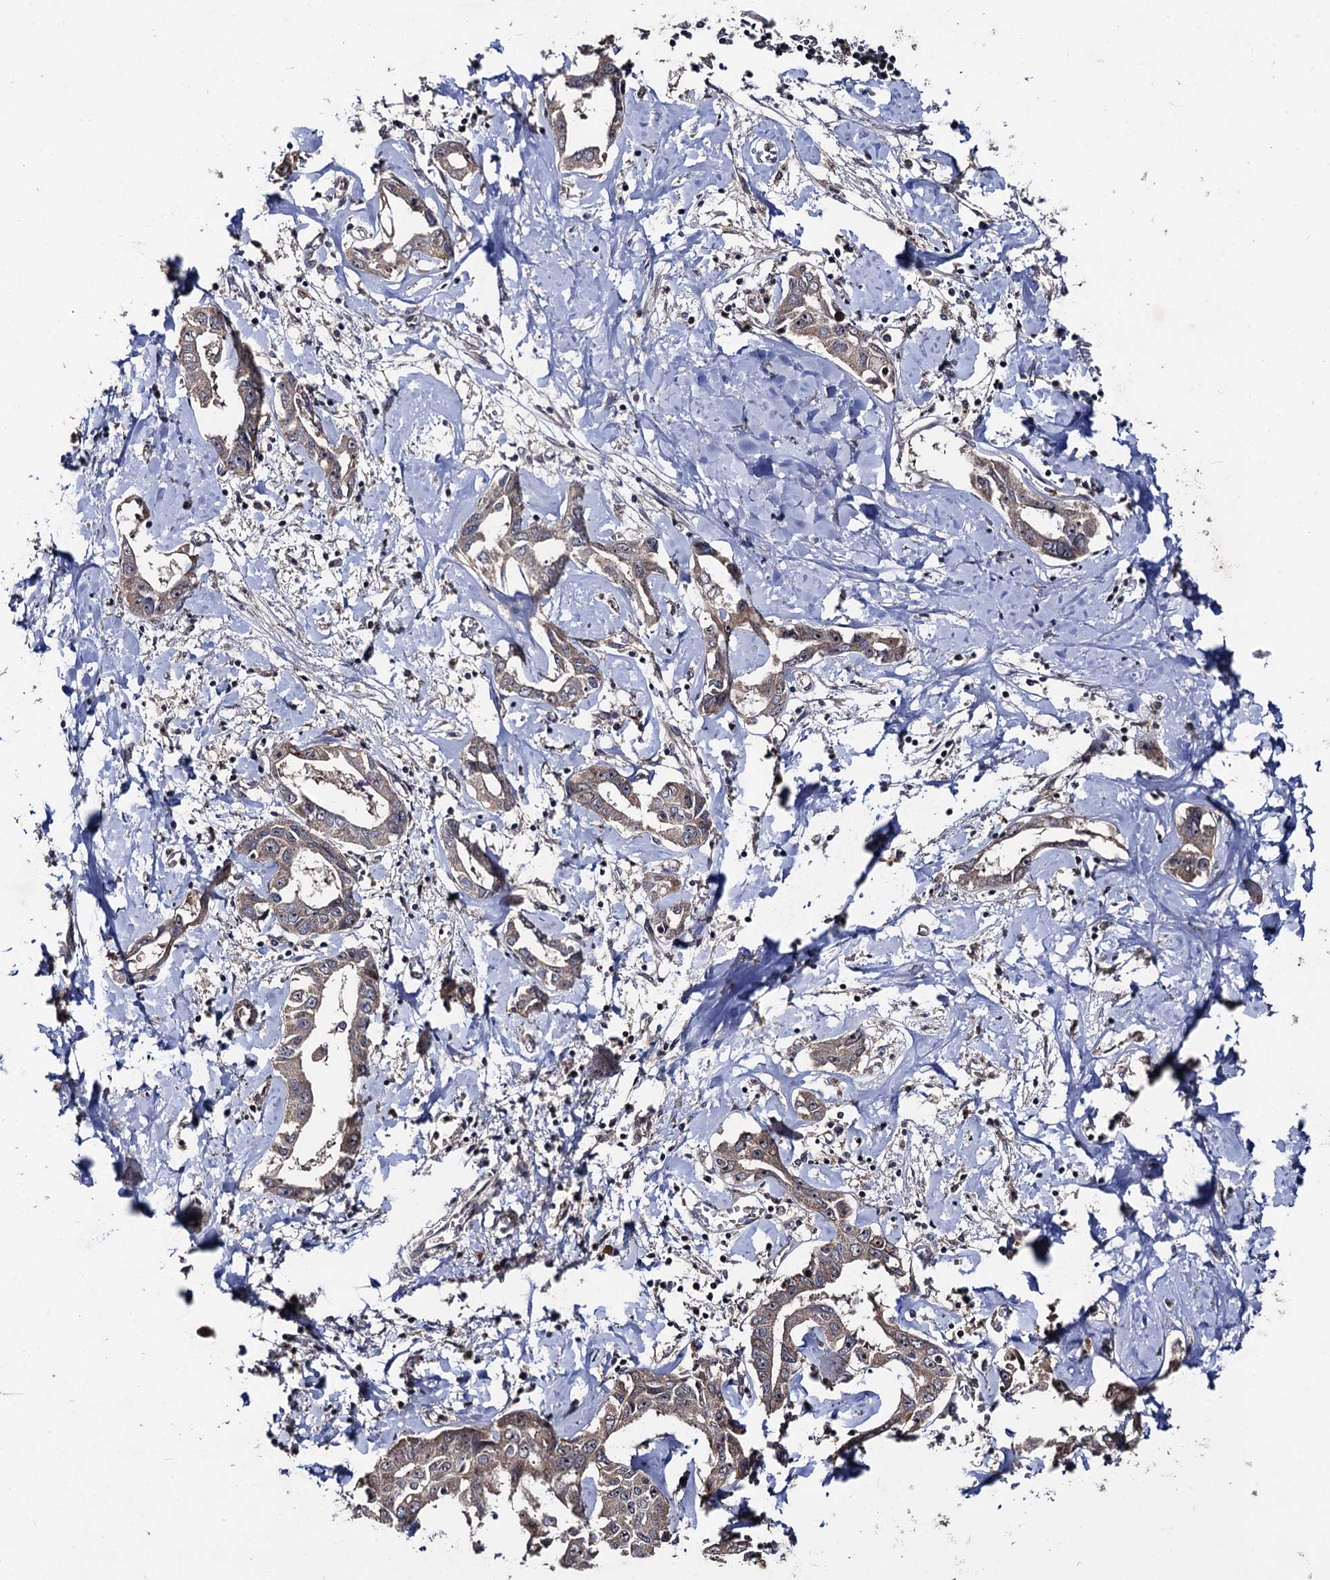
{"staining": {"intensity": "weak", "quantity": "25%-75%", "location": "cytoplasmic/membranous"}, "tissue": "liver cancer", "cell_type": "Tumor cells", "image_type": "cancer", "snomed": [{"axis": "morphology", "description": "Cholangiocarcinoma"}, {"axis": "topography", "description": "Liver"}], "caption": "Brown immunohistochemical staining in human liver cholangiocarcinoma displays weak cytoplasmic/membranous staining in about 25%-75% of tumor cells. (DAB IHC, brown staining for protein, blue staining for nuclei).", "gene": "LRRC63", "patient": {"sex": "male", "age": 59}}